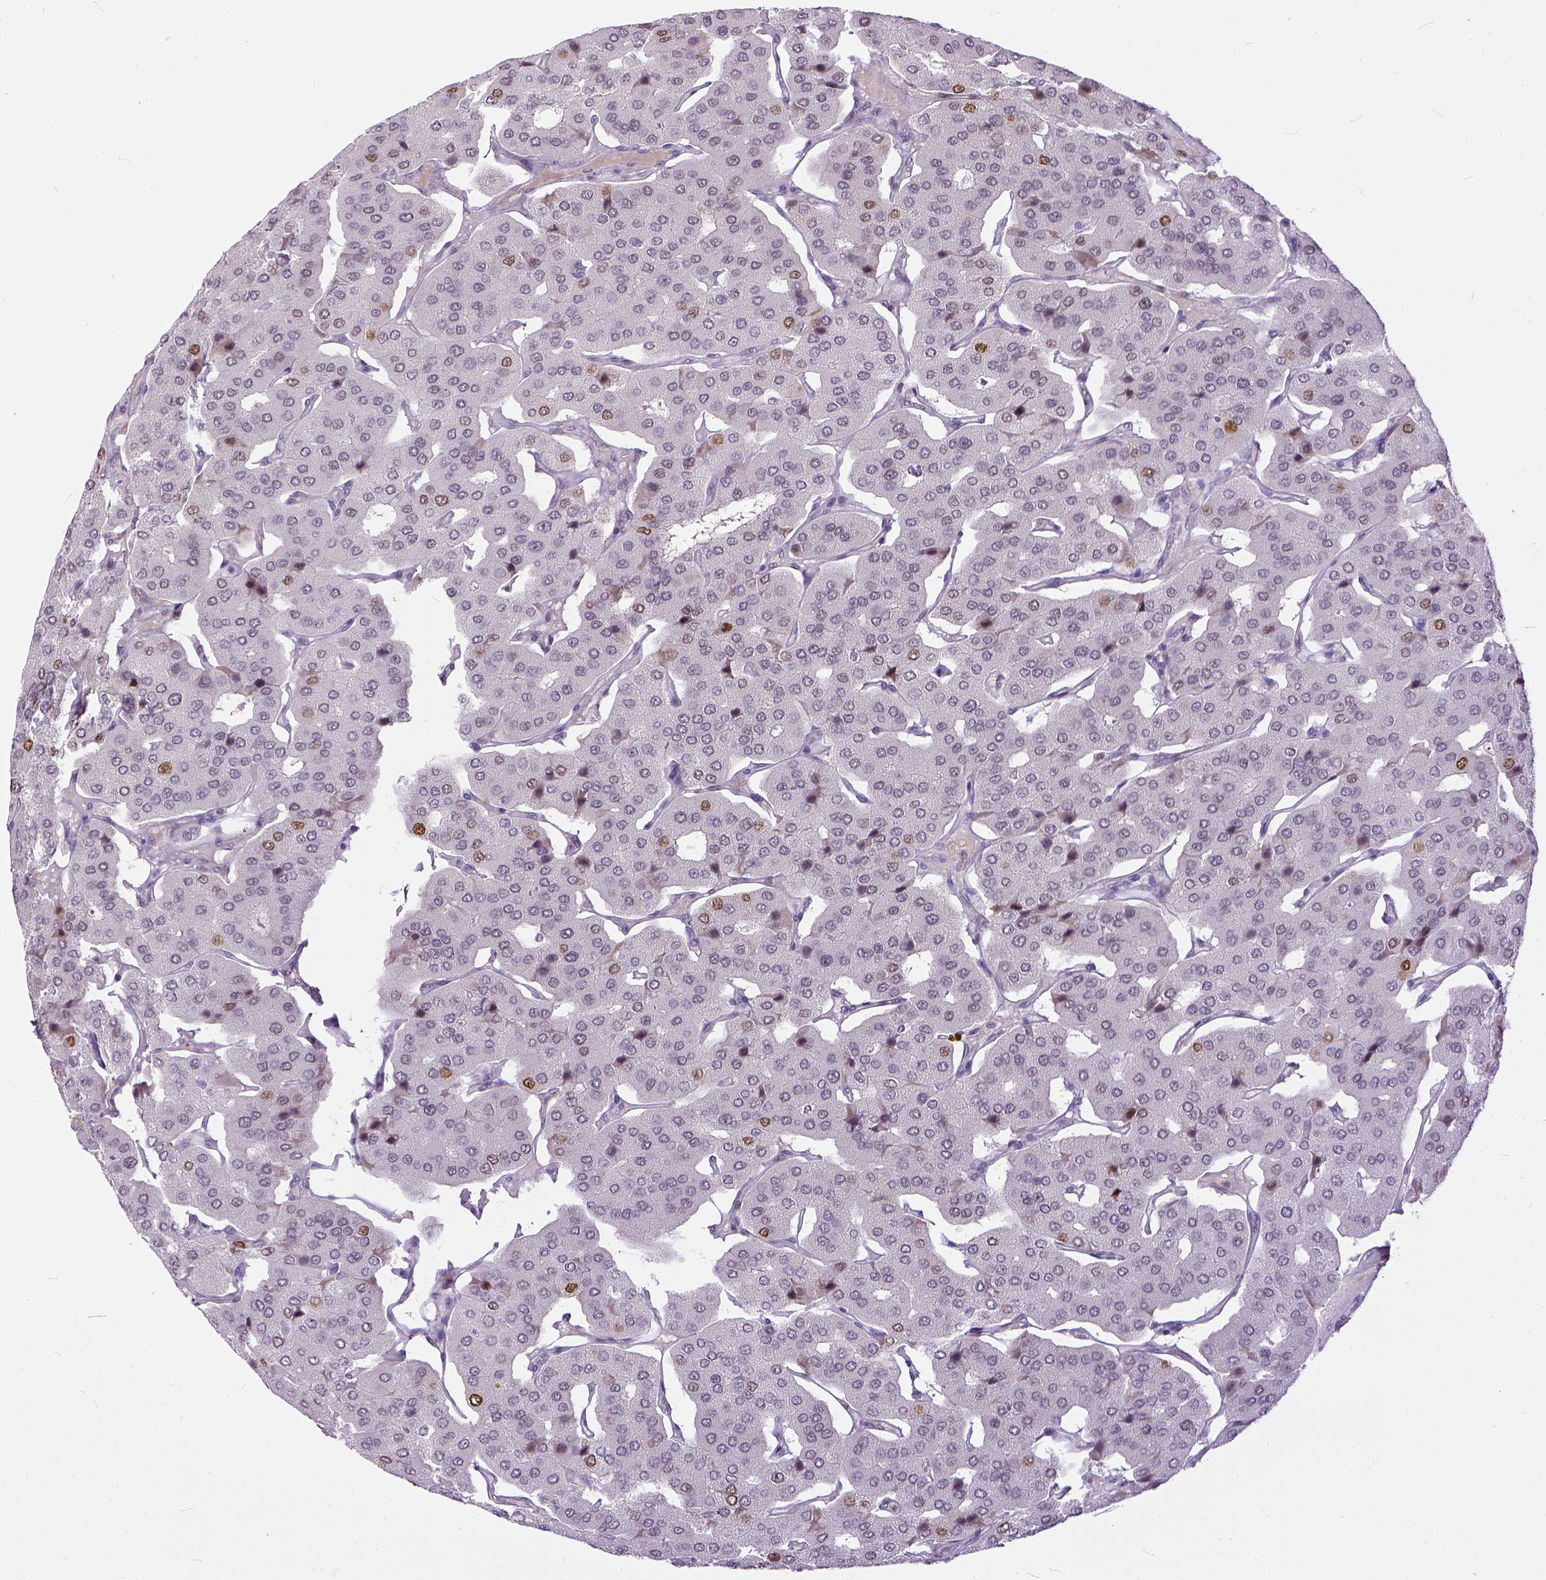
{"staining": {"intensity": "moderate", "quantity": "<25%", "location": "nuclear"}, "tissue": "parathyroid gland", "cell_type": "Glandular cells", "image_type": "normal", "snomed": [{"axis": "morphology", "description": "Normal tissue, NOS"}, {"axis": "morphology", "description": "Adenoma, NOS"}, {"axis": "topography", "description": "Parathyroid gland"}], "caption": "Immunohistochemistry (IHC) histopathology image of benign parathyroid gland: parathyroid gland stained using IHC displays low levels of moderate protein expression localized specifically in the nuclear of glandular cells, appearing as a nuclear brown color.", "gene": "ERCC1", "patient": {"sex": "female", "age": 86}}